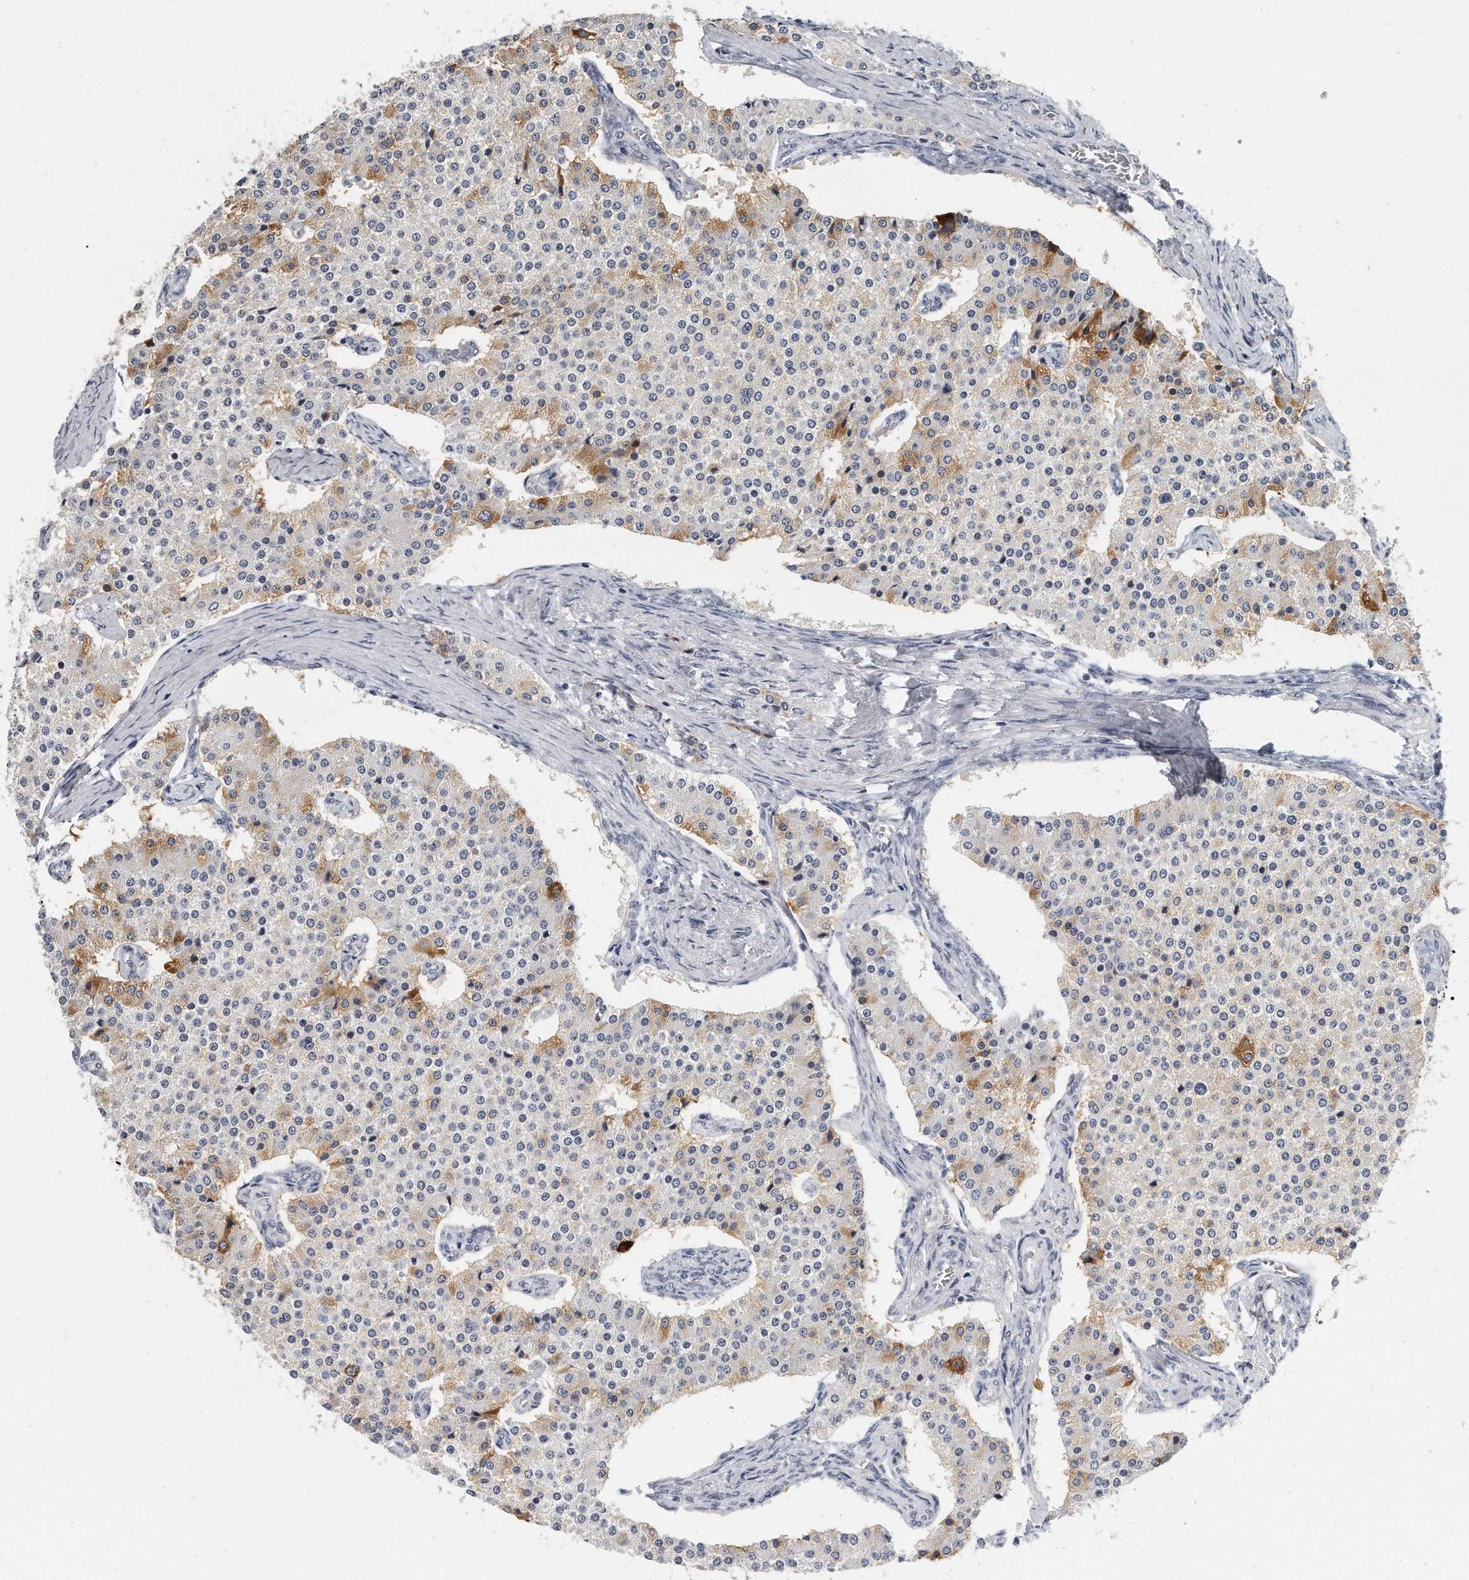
{"staining": {"intensity": "strong", "quantity": "<25%", "location": "cytoplasmic/membranous"}, "tissue": "carcinoid", "cell_type": "Tumor cells", "image_type": "cancer", "snomed": [{"axis": "morphology", "description": "Carcinoid, malignant, NOS"}, {"axis": "topography", "description": "Colon"}], "caption": "Protein analysis of carcinoid tissue shows strong cytoplasmic/membranous positivity in approximately <25% of tumor cells.", "gene": "TFCP2L1", "patient": {"sex": "female", "age": 52}}